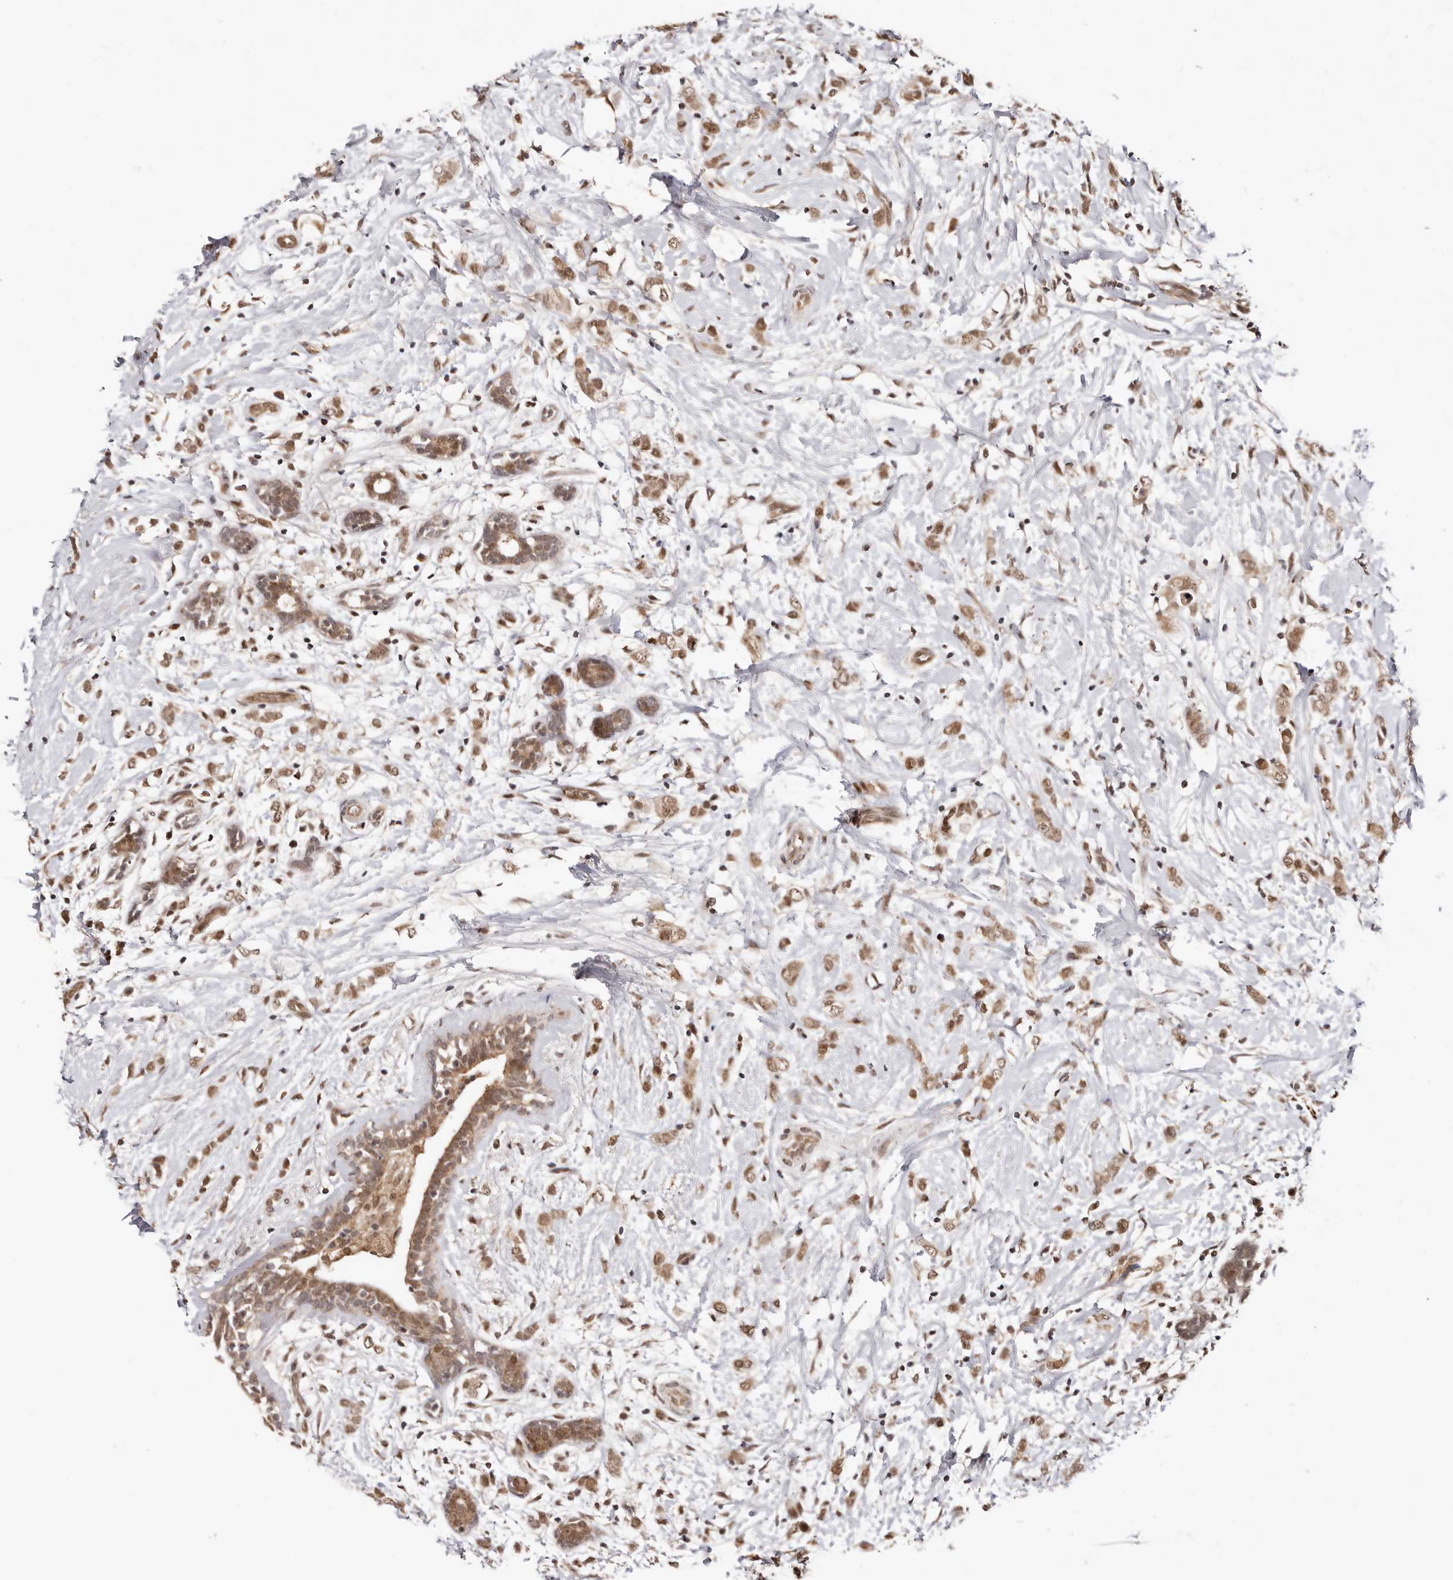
{"staining": {"intensity": "moderate", "quantity": ">75%", "location": "cytoplasmic/membranous,nuclear"}, "tissue": "breast cancer", "cell_type": "Tumor cells", "image_type": "cancer", "snomed": [{"axis": "morphology", "description": "Normal tissue, NOS"}, {"axis": "morphology", "description": "Lobular carcinoma"}, {"axis": "topography", "description": "Breast"}], "caption": "Immunohistochemistry (IHC) (DAB (3,3'-diaminobenzidine)) staining of breast lobular carcinoma displays moderate cytoplasmic/membranous and nuclear protein positivity in about >75% of tumor cells.", "gene": "MED8", "patient": {"sex": "female", "age": 47}}